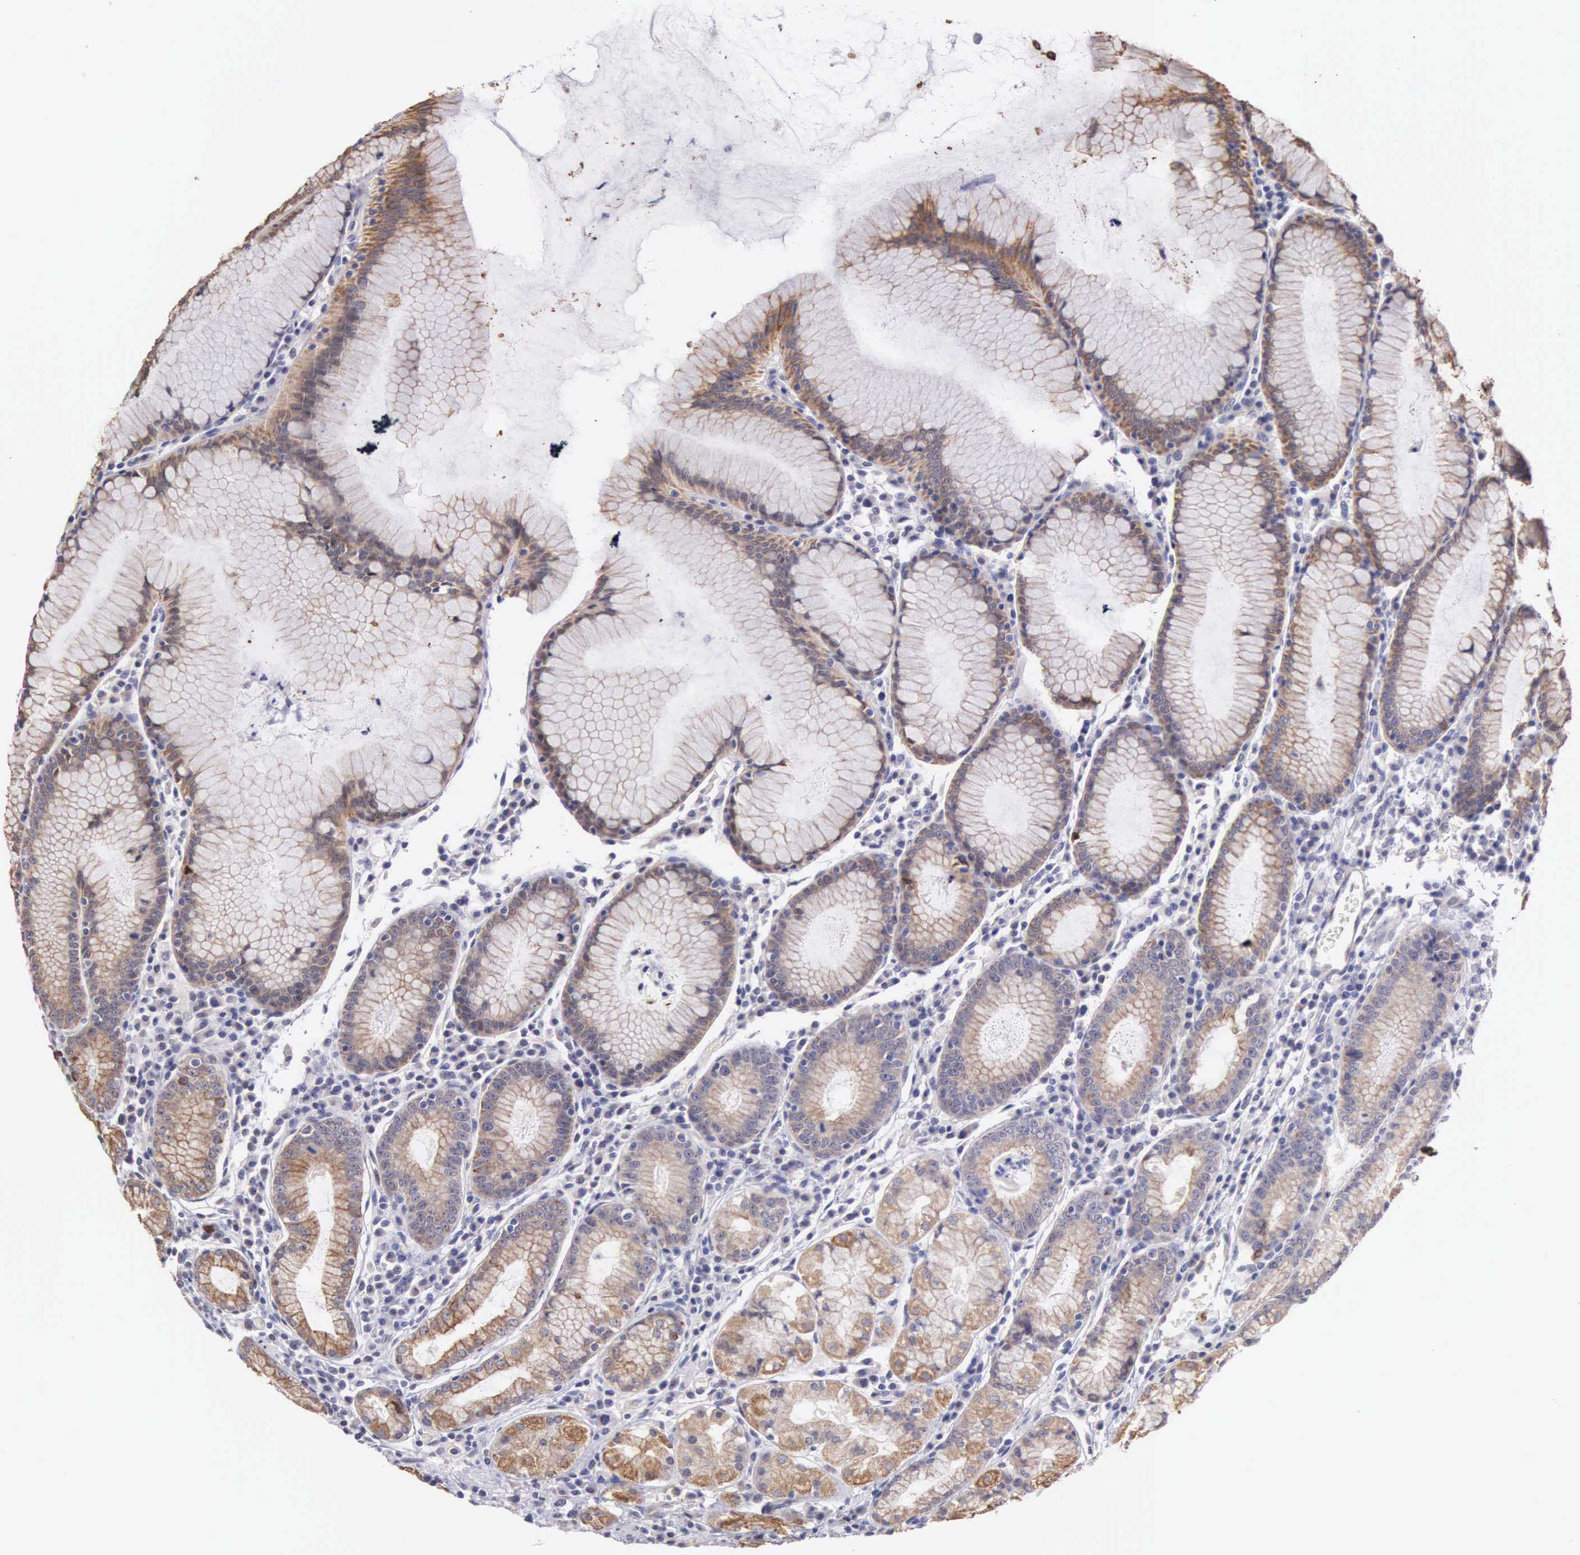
{"staining": {"intensity": "moderate", "quantity": ">75%", "location": "cytoplasmic/membranous"}, "tissue": "stomach", "cell_type": "Glandular cells", "image_type": "normal", "snomed": [{"axis": "morphology", "description": "Normal tissue, NOS"}, {"axis": "topography", "description": "Stomach, lower"}], "caption": "Stomach stained for a protein reveals moderate cytoplasmic/membranous positivity in glandular cells. (IHC, brightfield microscopy, high magnification).", "gene": "PIR", "patient": {"sex": "female", "age": 43}}